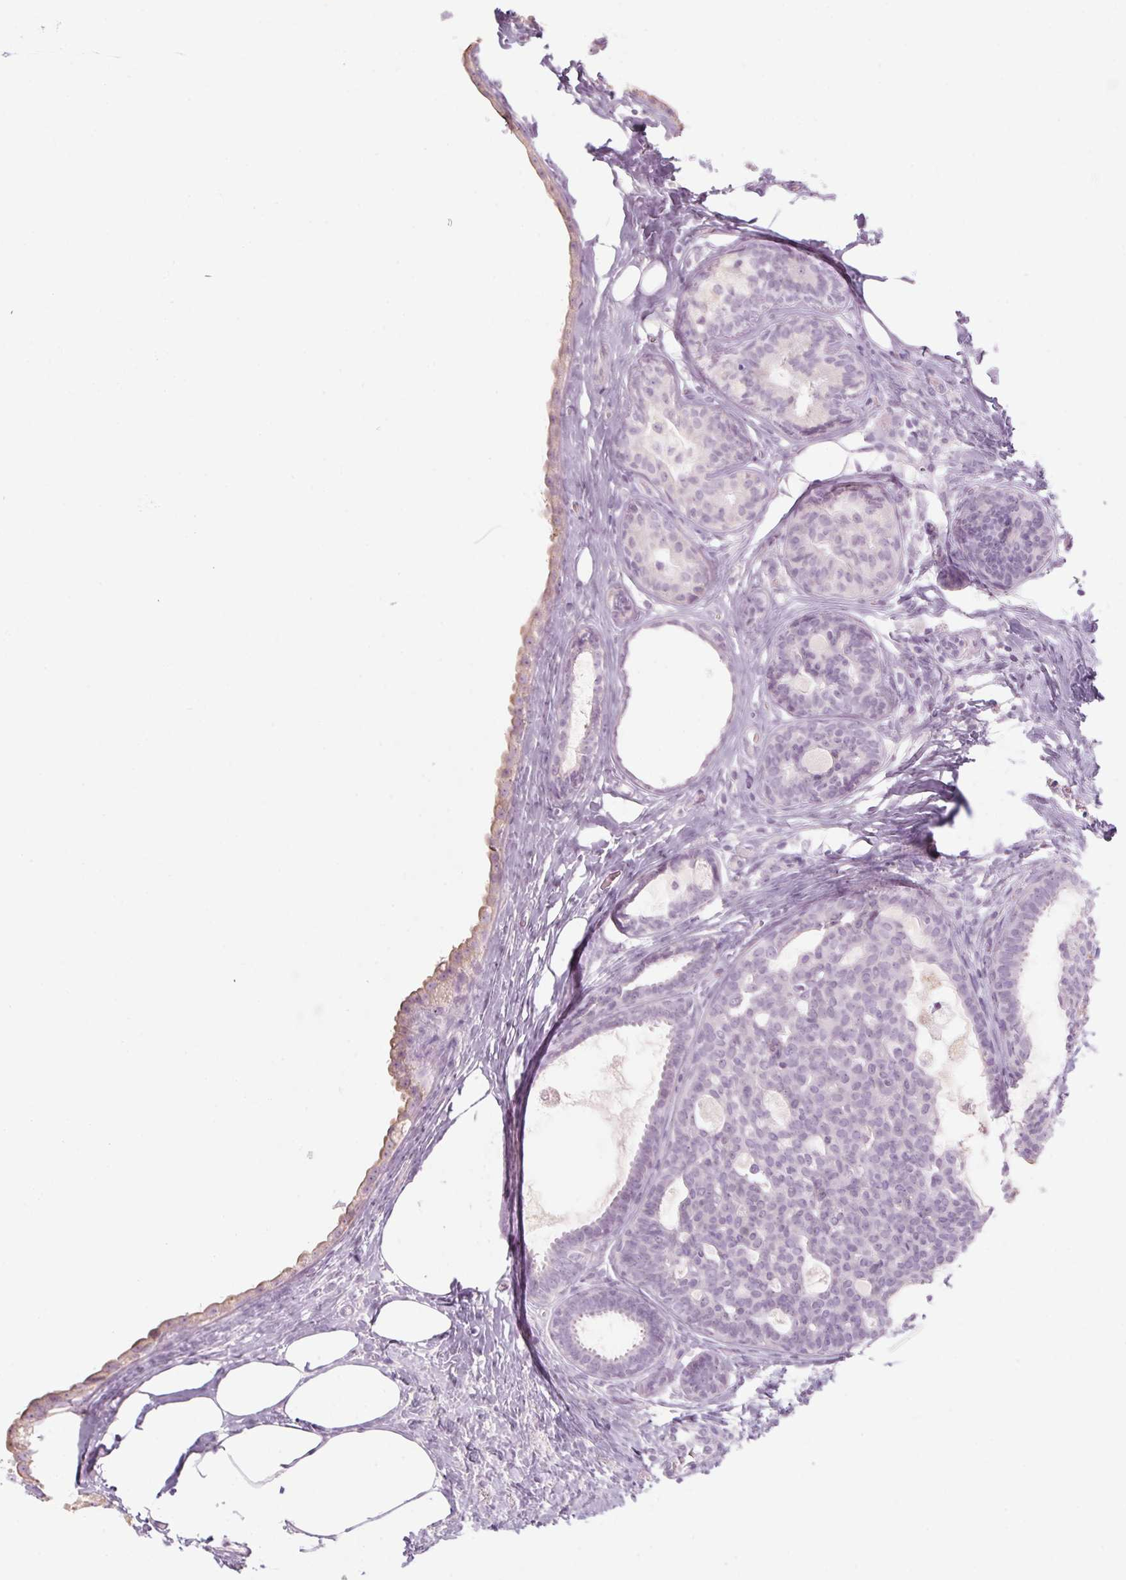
{"staining": {"intensity": "negative", "quantity": "none", "location": "none"}, "tissue": "breast cancer", "cell_type": "Tumor cells", "image_type": "cancer", "snomed": [{"axis": "morphology", "description": "Duct carcinoma"}, {"axis": "topography", "description": "Breast"}], "caption": "Invasive ductal carcinoma (breast) was stained to show a protein in brown. There is no significant staining in tumor cells.", "gene": "RPTN", "patient": {"sex": "female", "age": 59}}